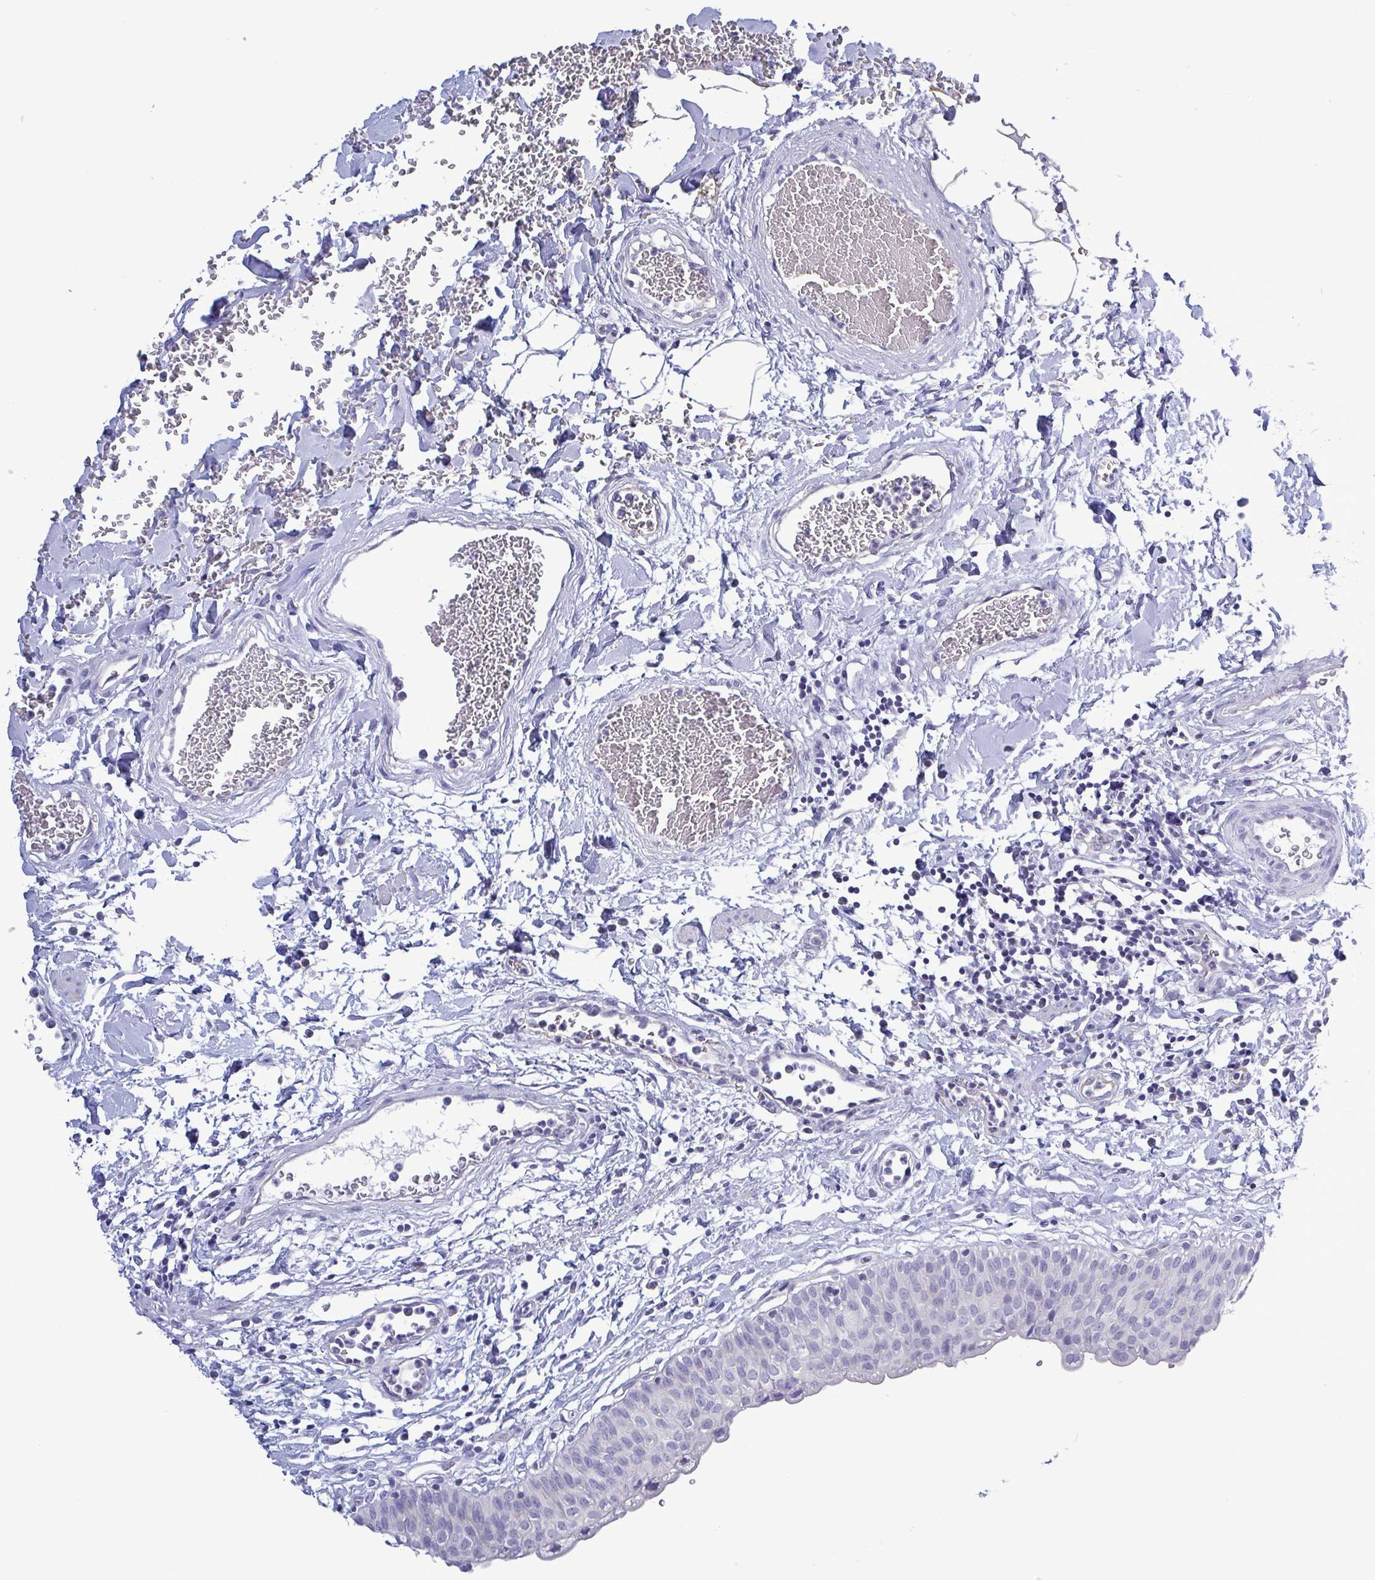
{"staining": {"intensity": "negative", "quantity": "none", "location": "none"}, "tissue": "urinary bladder", "cell_type": "Urothelial cells", "image_type": "normal", "snomed": [{"axis": "morphology", "description": "Normal tissue, NOS"}, {"axis": "topography", "description": "Urinary bladder"}], "caption": "Protein analysis of normal urinary bladder reveals no significant positivity in urothelial cells.", "gene": "TEX12", "patient": {"sex": "male", "age": 55}}